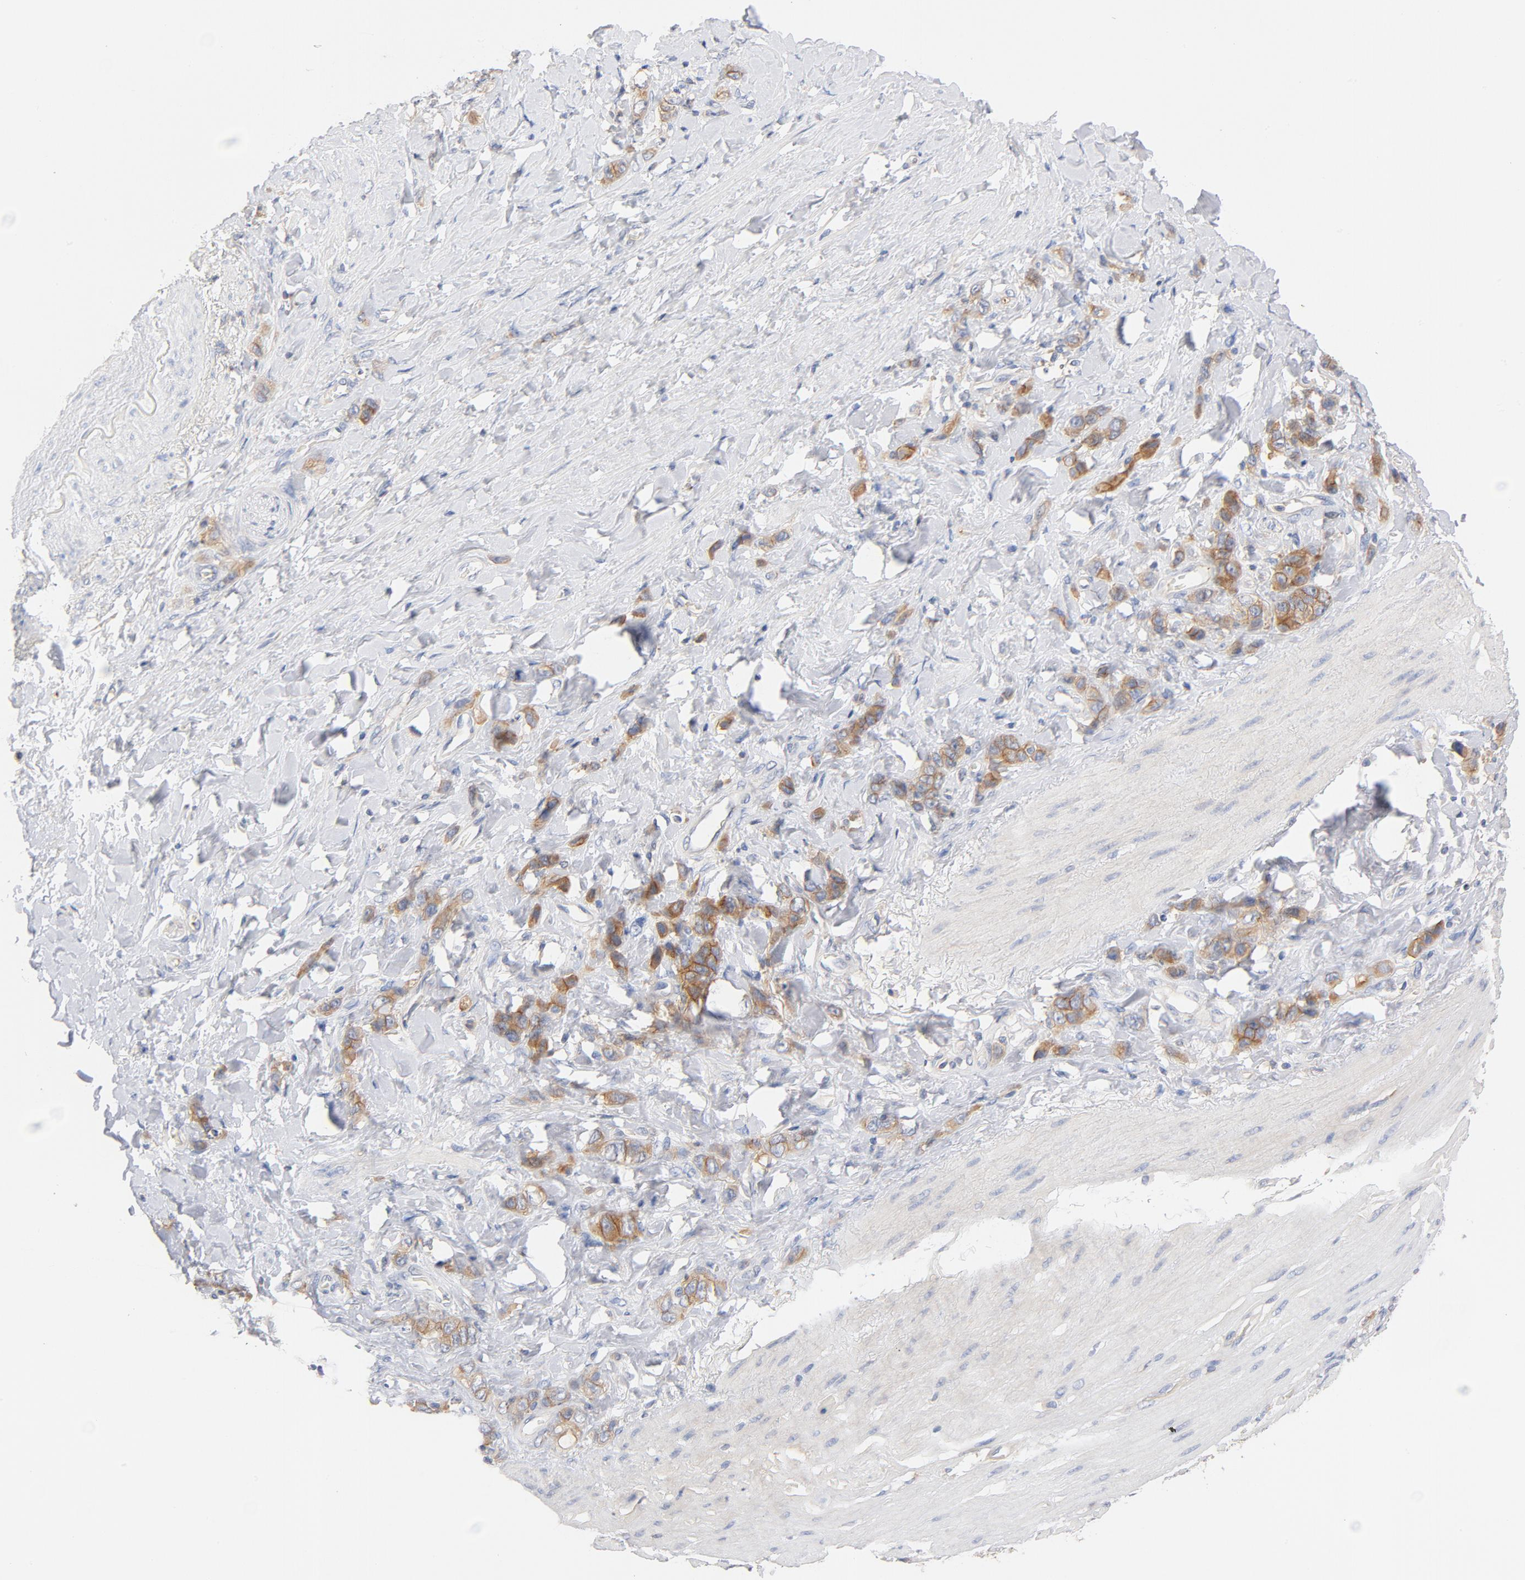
{"staining": {"intensity": "moderate", "quantity": ">75%", "location": "cytoplasmic/membranous"}, "tissue": "stomach cancer", "cell_type": "Tumor cells", "image_type": "cancer", "snomed": [{"axis": "morphology", "description": "Normal tissue, NOS"}, {"axis": "morphology", "description": "Adenocarcinoma, NOS"}, {"axis": "topography", "description": "Stomach"}], "caption": "The image exhibits staining of stomach adenocarcinoma, revealing moderate cytoplasmic/membranous protein expression (brown color) within tumor cells.", "gene": "SRC", "patient": {"sex": "male", "age": 82}}